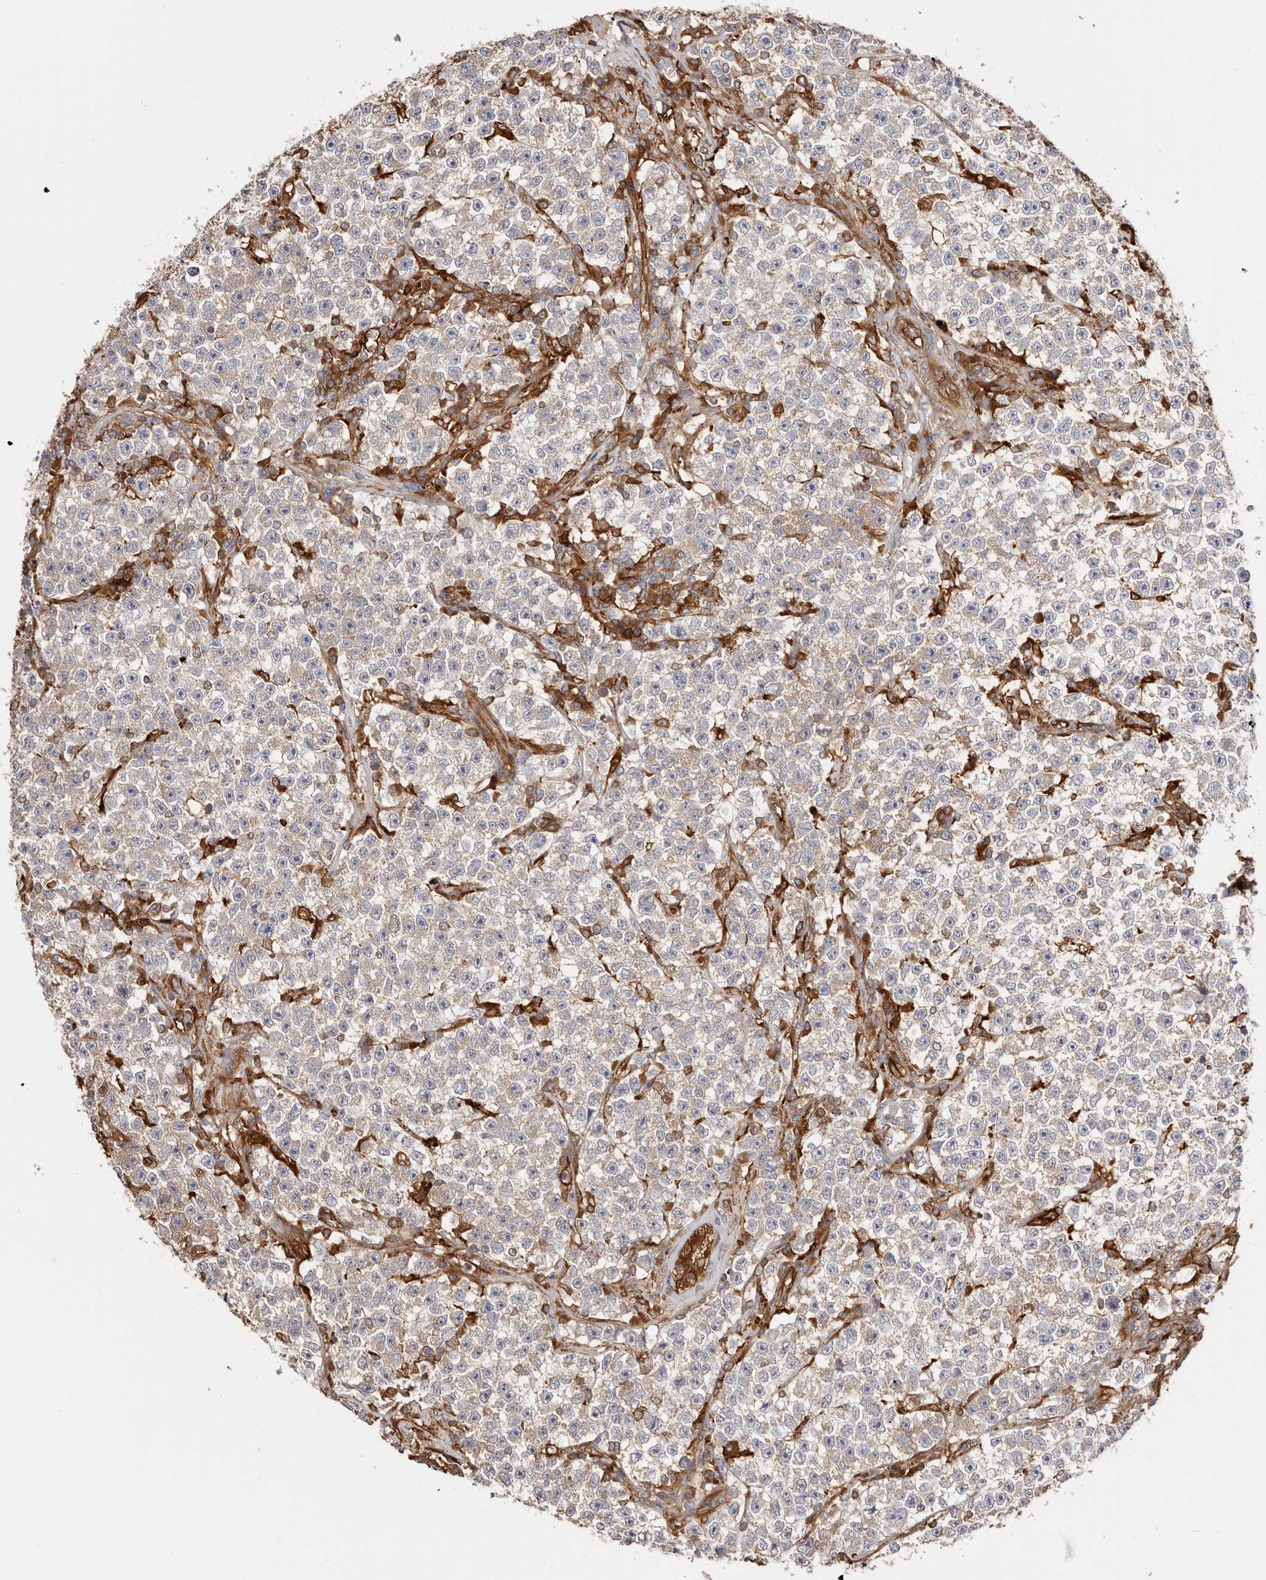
{"staining": {"intensity": "weak", "quantity": "25%-75%", "location": "cytoplasmic/membranous"}, "tissue": "testis cancer", "cell_type": "Tumor cells", "image_type": "cancer", "snomed": [{"axis": "morphology", "description": "Seminoma, NOS"}, {"axis": "topography", "description": "Testis"}], "caption": "Human testis cancer (seminoma) stained with a protein marker exhibits weak staining in tumor cells.", "gene": "LAP3", "patient": {"sex": "male", "age": 22}}